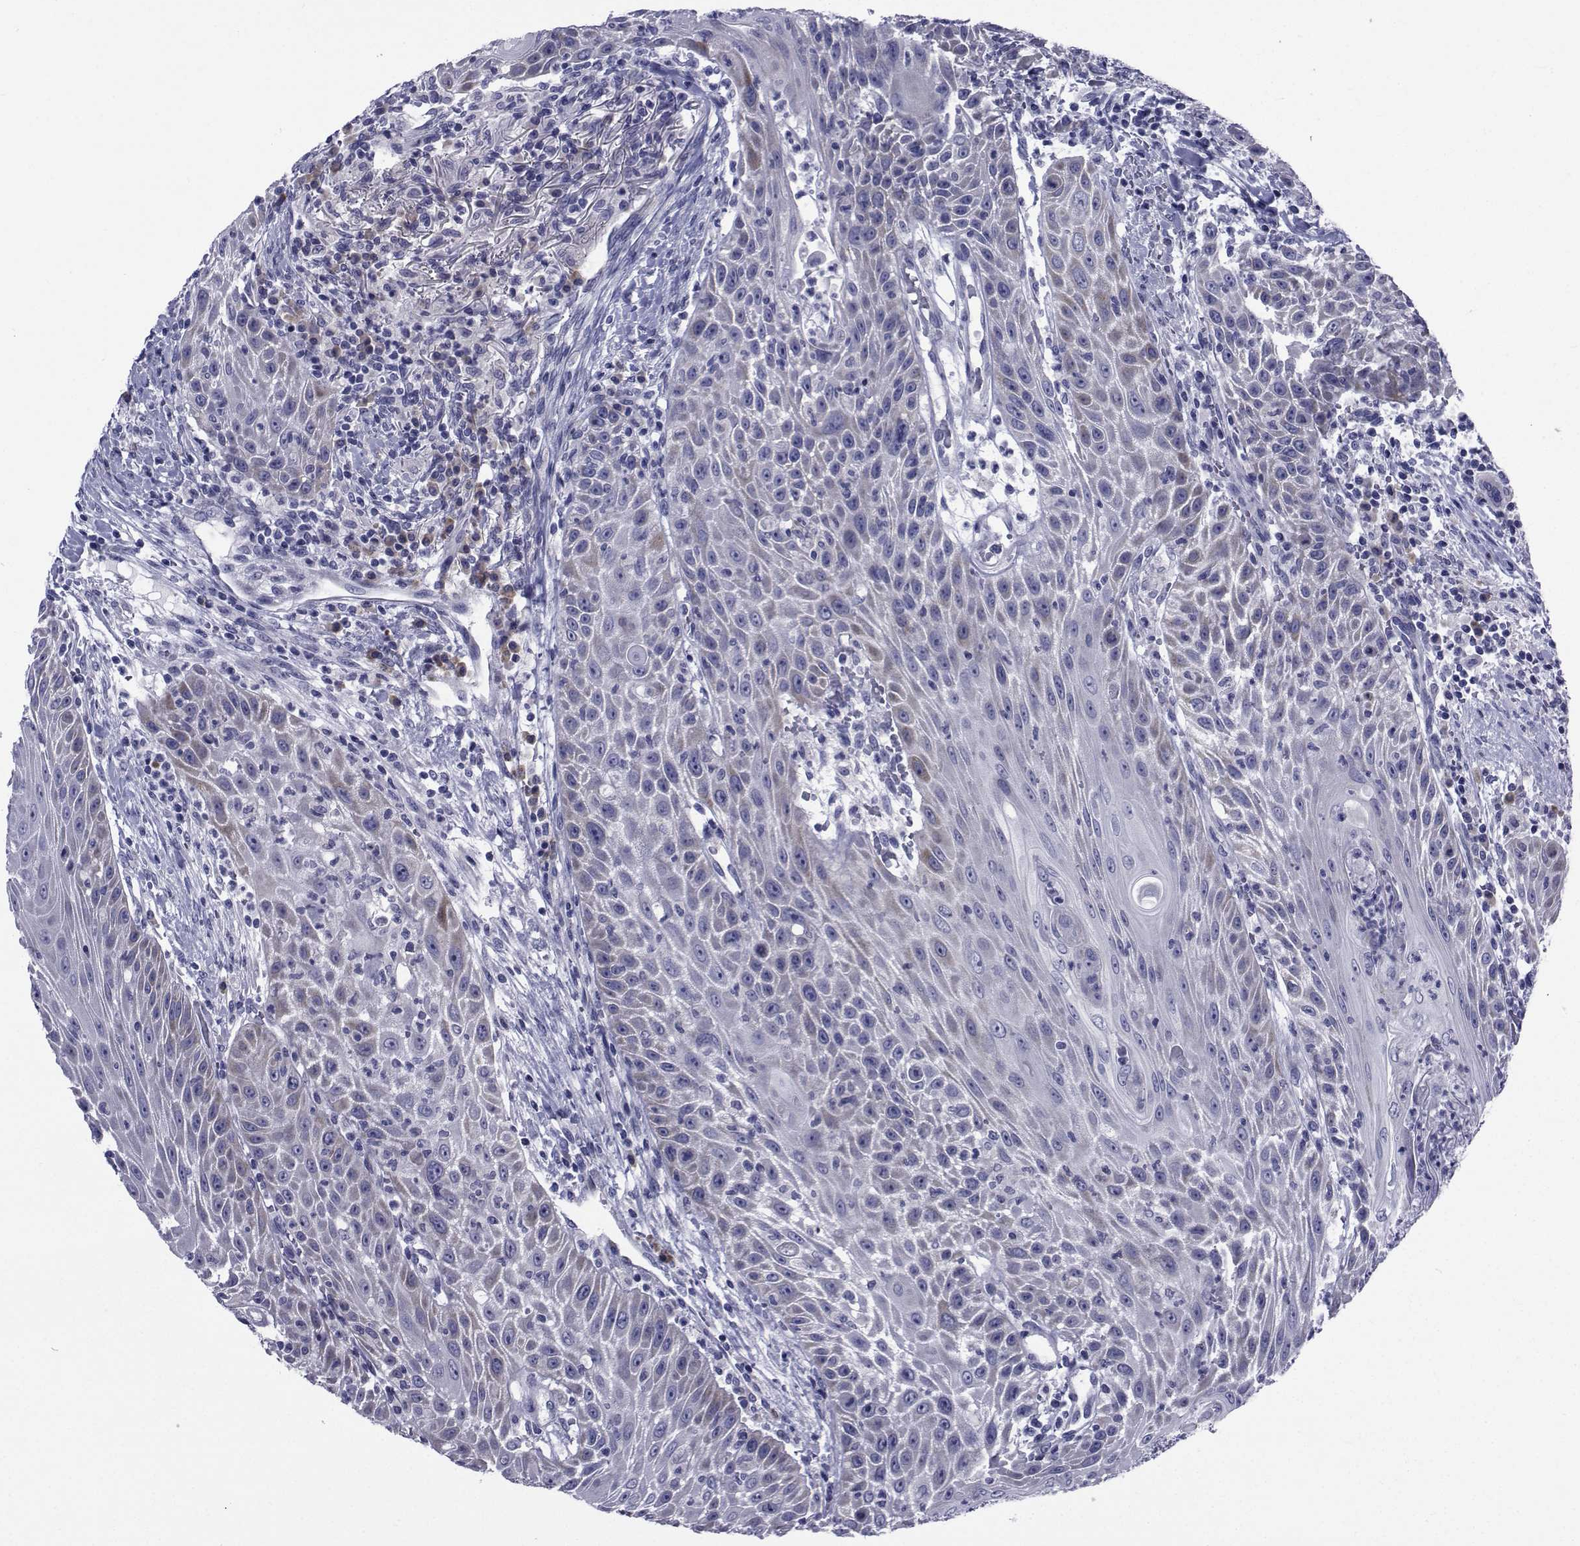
{"staining": {"intensity": "weak", "quantity": "<25%", "location": "cytoplasmic/membranous"}, "tissue": "head and neck cancer", "cell_type": "Tumor cells", "image_type": "cancer", "snomed": [{"axis": "morphology", "description": "Squamous cell carcinoma, NOS"}, {"axis": "topography", "description": "Head-Neck"}], "caption": "Micrograph shows no significant protein positivity in tumor cells of head and neck squamous cell carcinoma.", "gene": "ROPN1", "patient": {"sex": "male", "age": 69}}